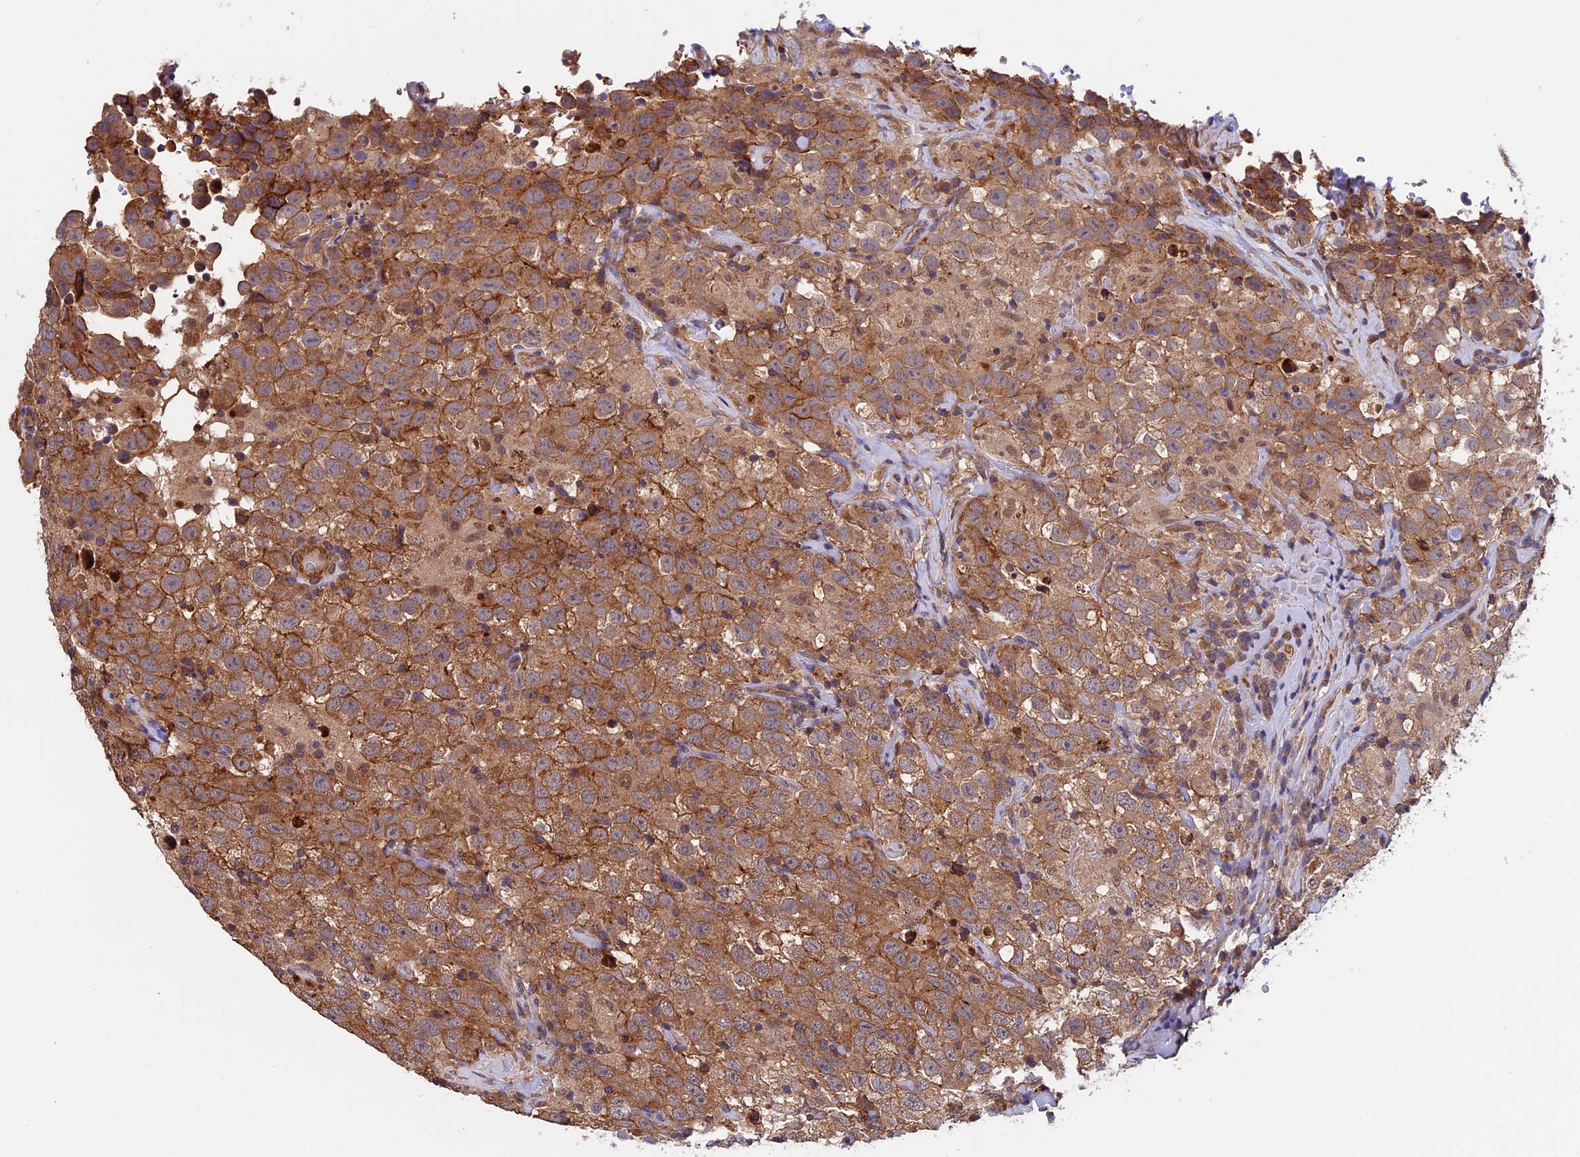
{"staining": {"intensity": "moderate", "quantity": ">75%", "location": "cytoplasmic/membranous"}, "tissue": "testis cancer", "cell_type": "Tumor cells", "image_type": "cancer", "snomed": [{"axis": "morphology", "description": "Seminoma, NOS"}, {"axis": "topography", "description": "Testis"}], "caption": "Moderate cytoplasmic/membranous expression for a protein is appreciated in about >75% of tumor cells of testis cancer (seminoma) using IHC.", "gene": "SLC9A5", "patient": {"sex": "male", "age": 41}}